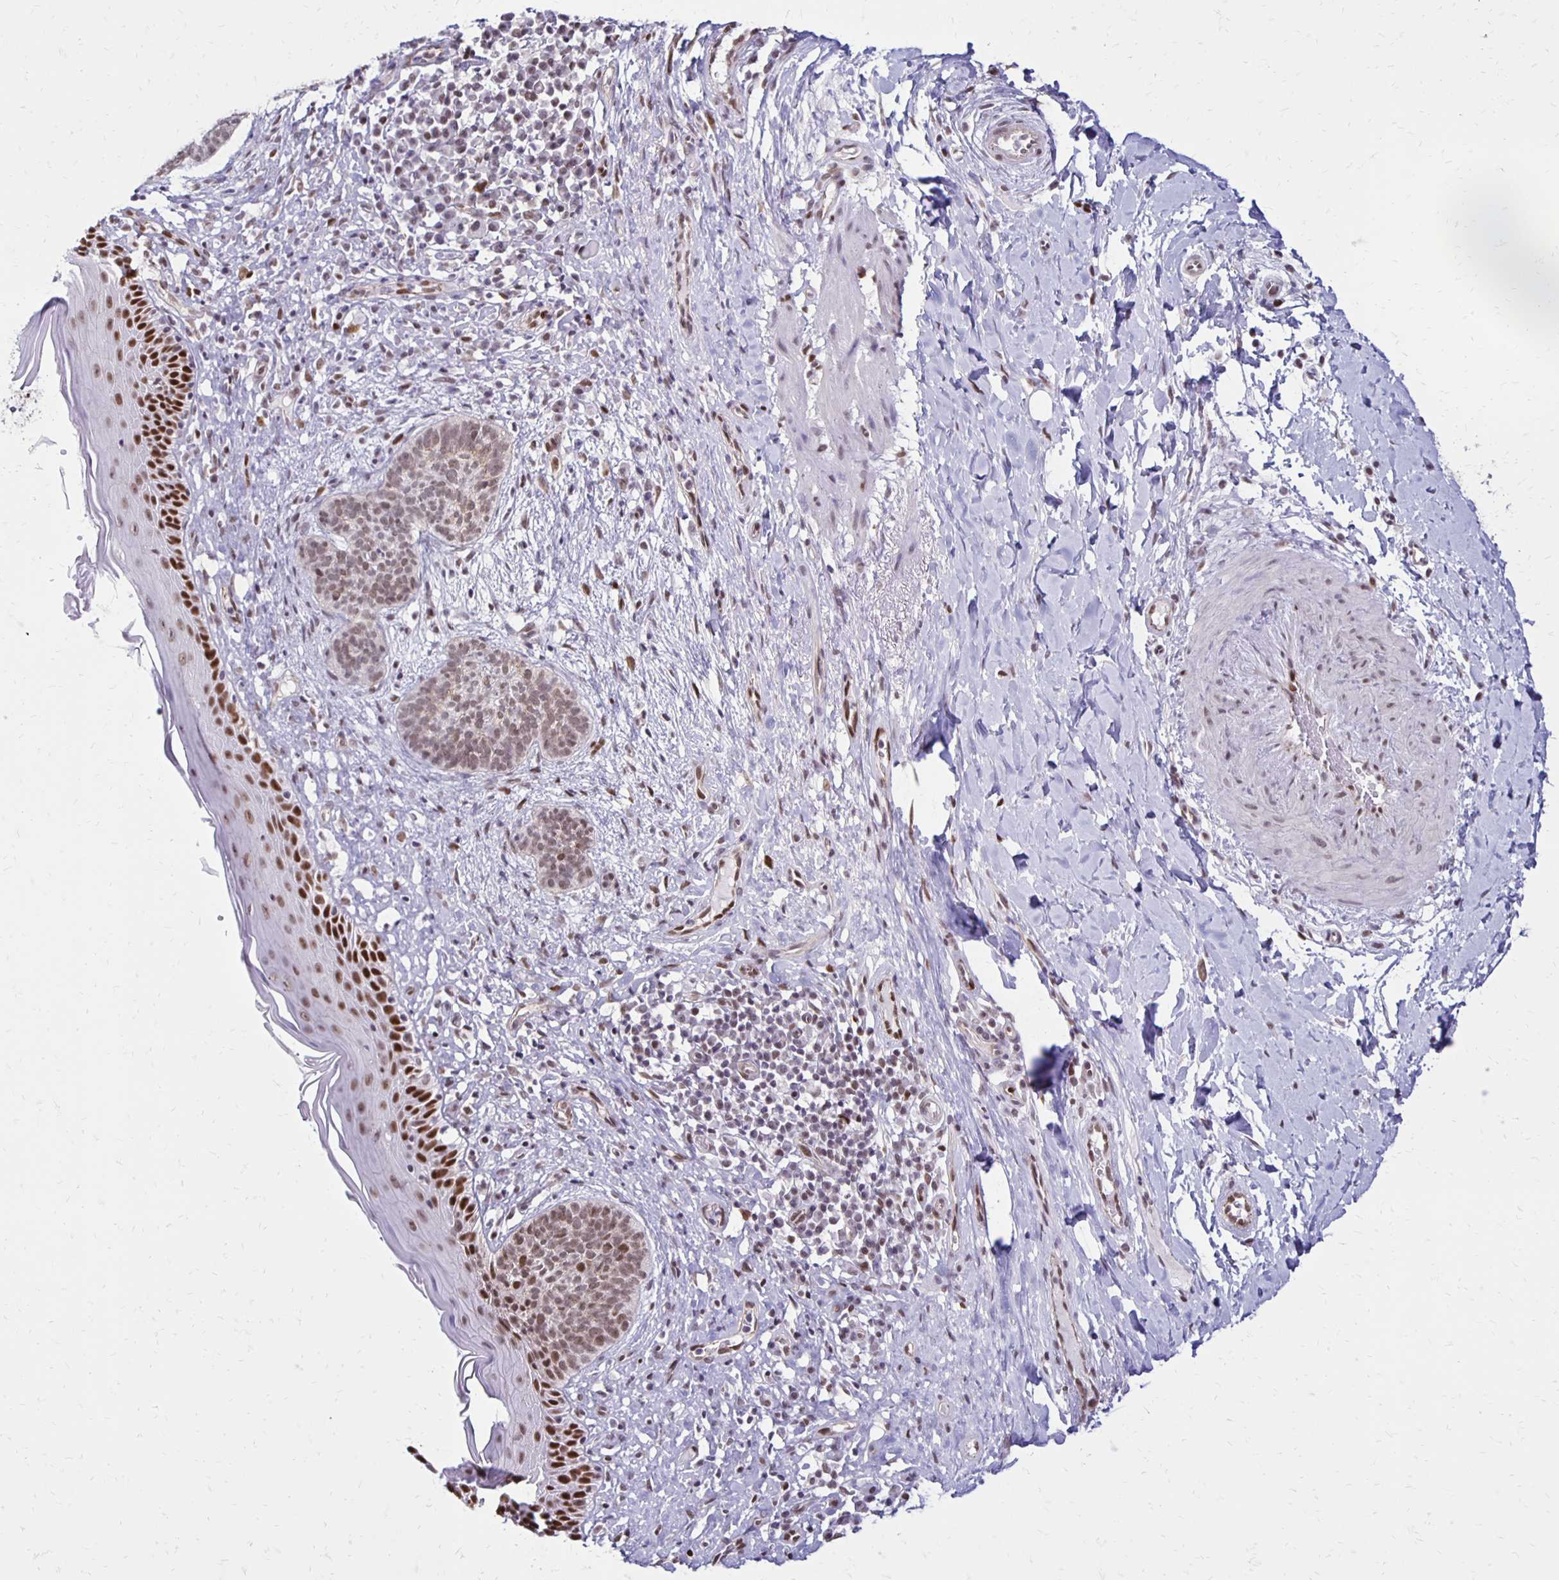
{"staining": {"intensity": "weak", "quantity": ">75%", "location": "nuclear"}, "tissue": "skin cancer", "cell_type": "Tumor cells", "image_type": "cancer", "snomed": [{"axis": "morphology", "description": "Basal cell carcinoma"}, {"axis": "topography", "description": "Skin"}], "caption": "Basal cell carcinoma (skin) tissue reveals weak nuclear staining in about >75% of tumor cells, visualized by immunohistochemistry.", "gene": "DDB2", "patient": {"sex": "male", "age": 89}}